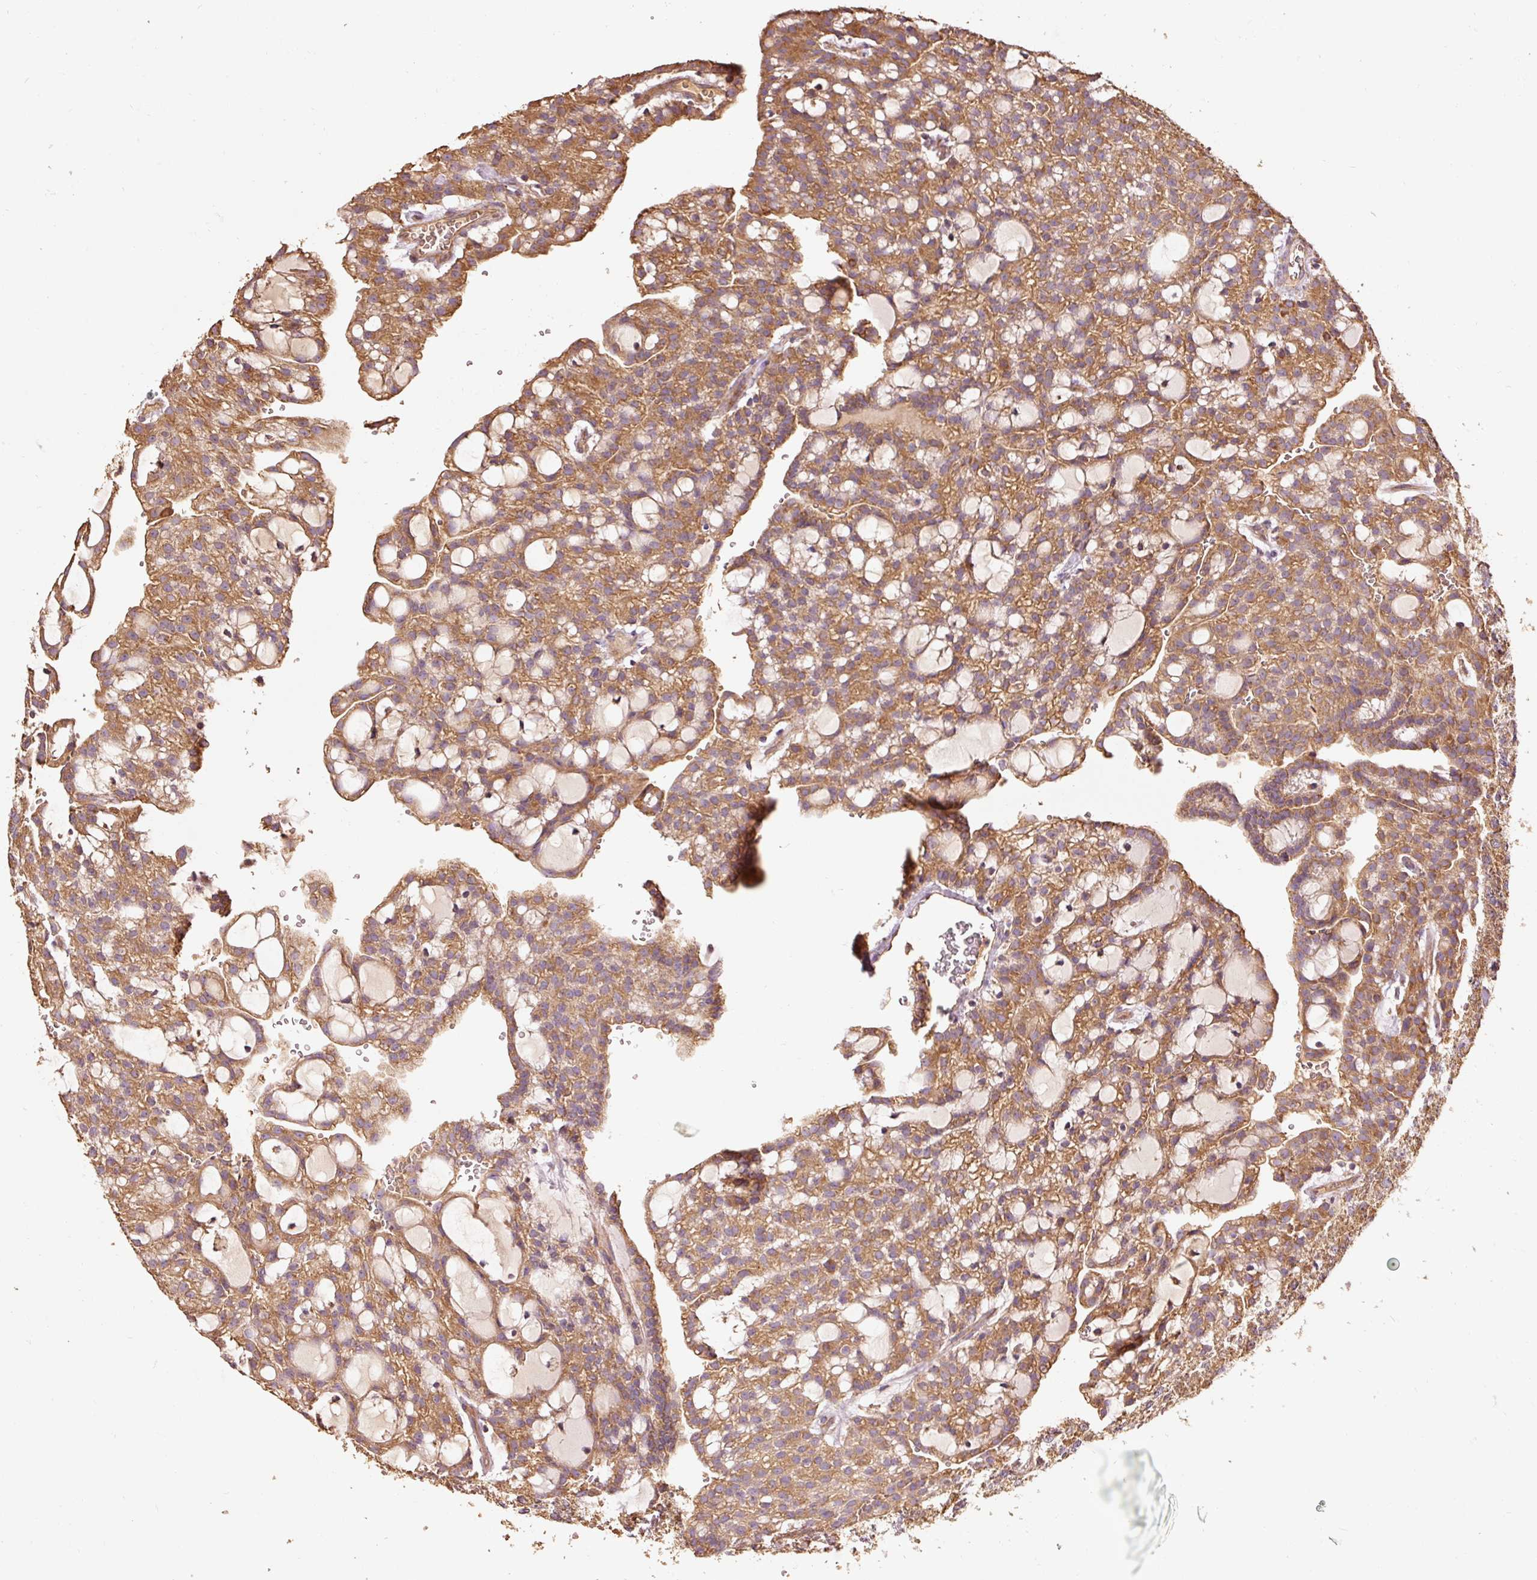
{"staining": {"intensity": "moderate", "quantity": ">75%", "location": "cytoplasmic/membranous"}, "tissue": "renal cancer", "cell_type": "Tumor cells", "image_type": "cancer", "snomed": [{"axis": "morphology", "description": "Adenocarcinoma, NOS"}, {"axis": "topography", "description": "Kidney"}], "caption": "IHC histopathology image of human adenocarcinoma (renal) stained for a protein (brown), which shows medium levels of moderate cytoplasmic/membranous expression in approximately >75% of tumor cells.", "gene": "EFHC1", "patient": {"sex": "male", "age": 63}}